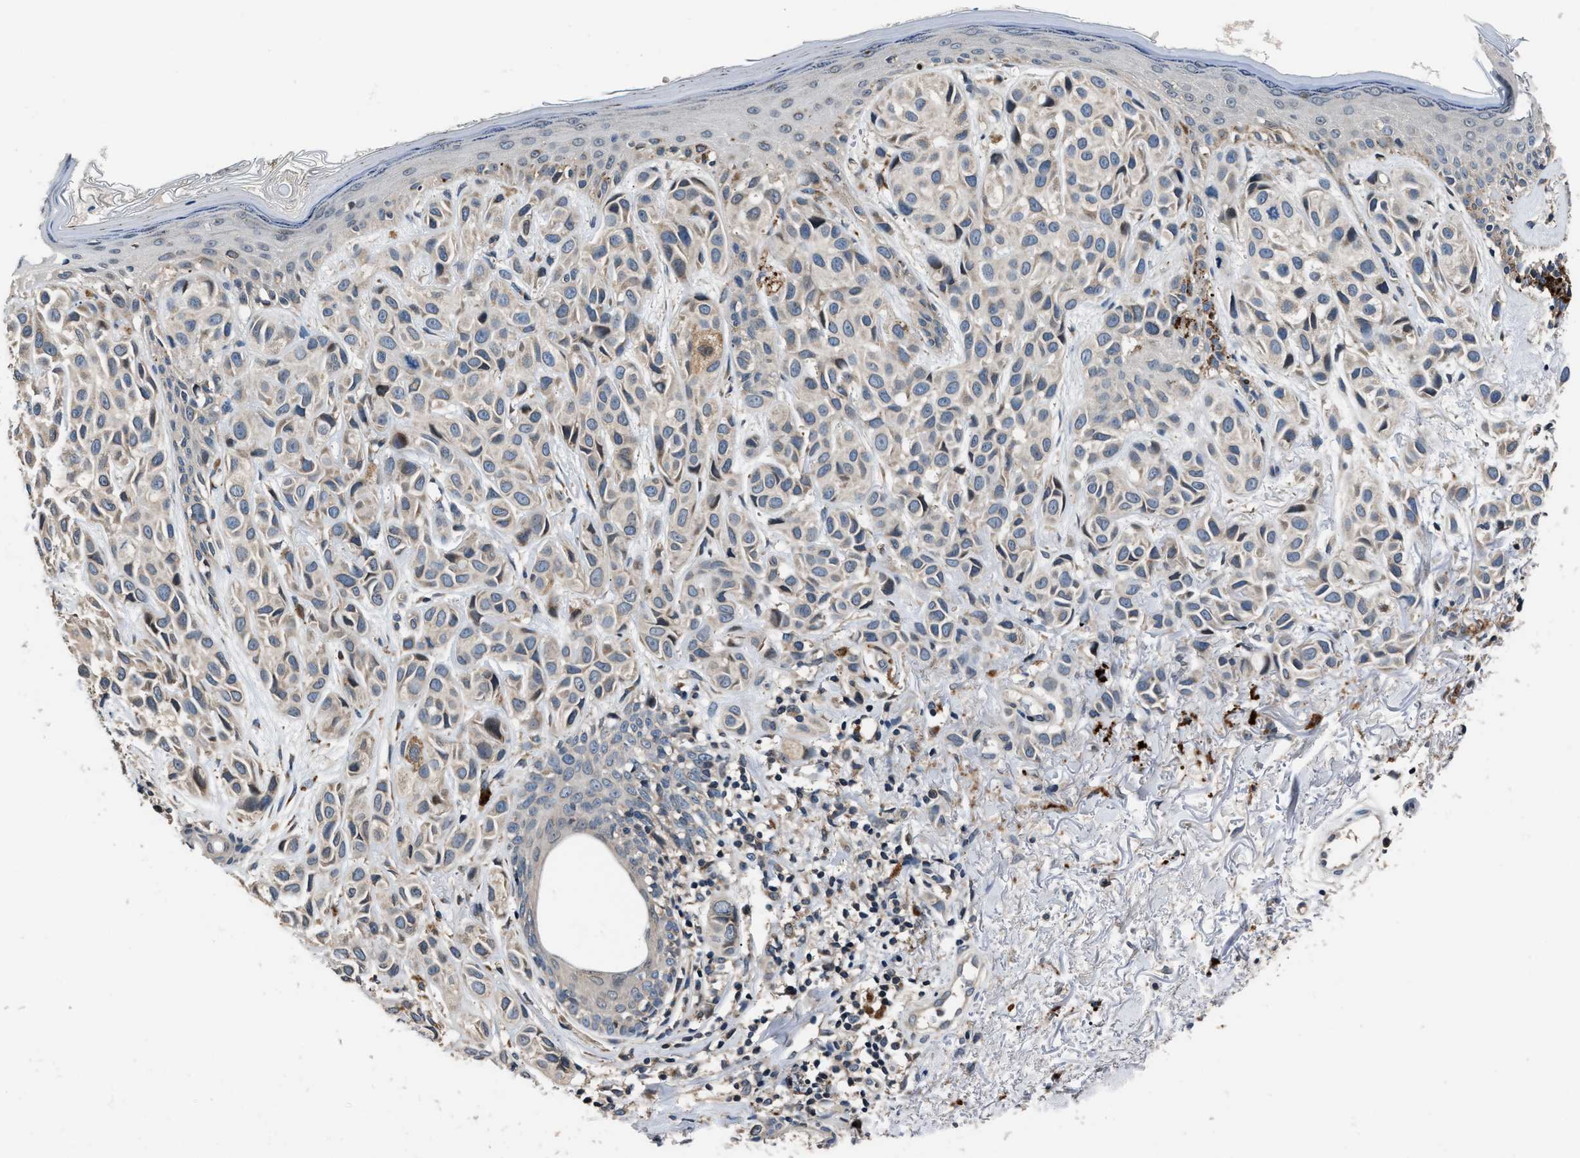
{"staining": {"intensity": "negative", "quantity": "none", "location": "none"}, "tissue": "melanoma", "cell_type": "Tumor cells", "image_type": "cancer", "snomed": [{"axis": "morphology", "description": "Malignant melanoma, NOS"}, {"axis": "topography", "description": "Skin"}], "caption": "This is an immunohistochemistry (IHC) image of melanoma. There is no positivity in tumor cells.", "gene": "TNRC18", "patient": {"sex": "female", "age": 58}}